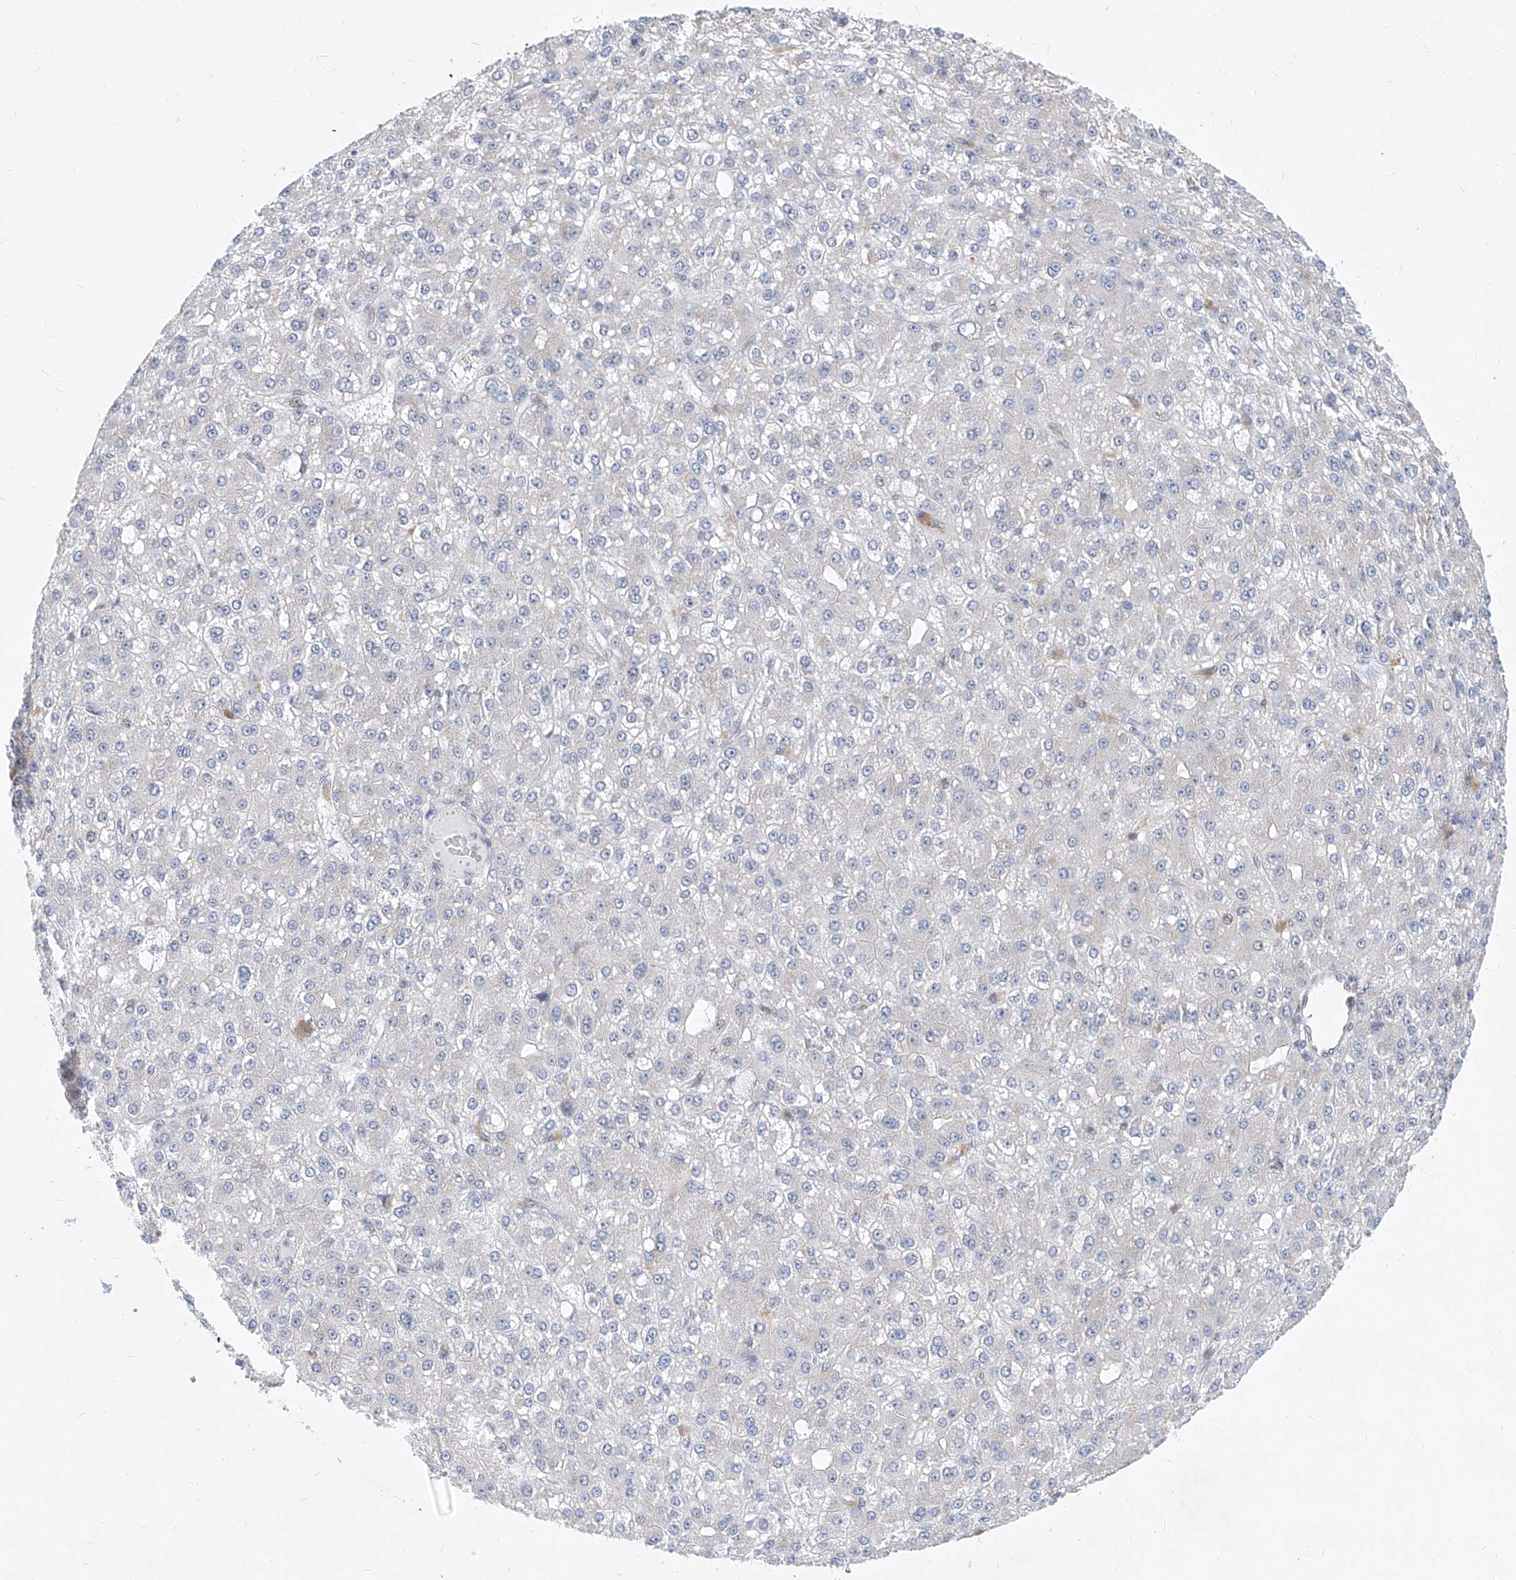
{"staining": {"intensity": "negative", "quantity": "none", "location": "none"}, "tissue": "liver cancer", "cell_type": "Tumor cells", "image_type": "cancer", "snomed": [{"axis": "morphology", "description": "Carcinoma, Hepatocellular, NOS"}, {"axis": "topography", "description": "Liver"}], "caption": "IHC photomicrograph of neoplastic tissue: human hepatocellular carcinoma (liver) stained with DAB (3,3'-diaminobenzidine) reveals no significant protein staining in tumor cells.", "gene": "MX2", "patient": {"sex": "male", "age": 67}}